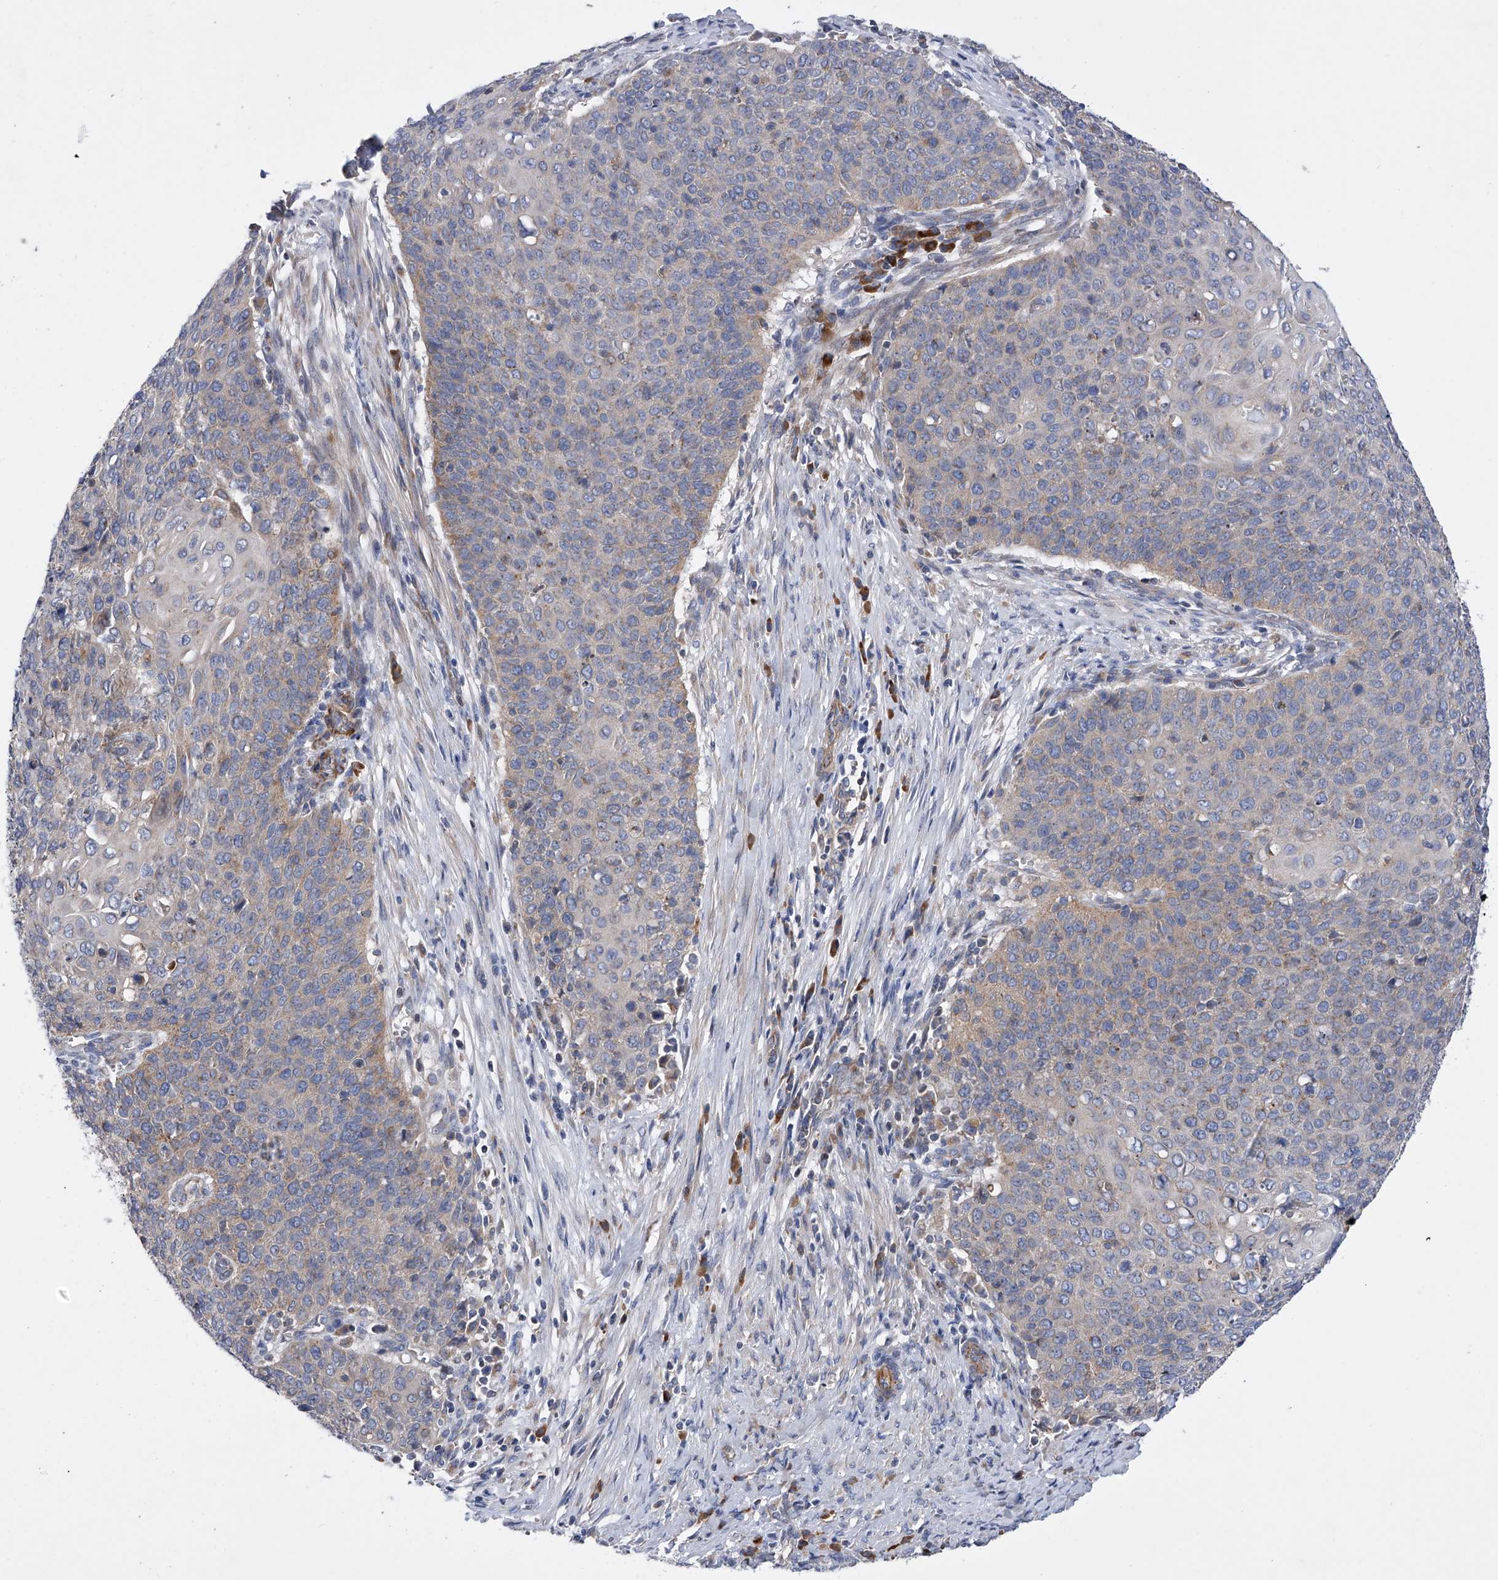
{"staining": {"intensity": "weak", "quantity": "25%-75%", "location": "cytoplasmic/membranous"}, "tissue": "cervical cancer", "cell_type": "Tumor cells", "image_type": "cancer", "snomed": [{"axis": "morphology", "description": "Squamous cell carcinoma, NOS"}, {"axis": "topography", "description": "Cervix"}], "caption": "The image shows a brown stain indicating the presence of a protein in the cytoplasmic/membranous of tumor cells in cervical cancer.", "gene": "MLYCD", "patient": {"sex": "female", "age": 39}}